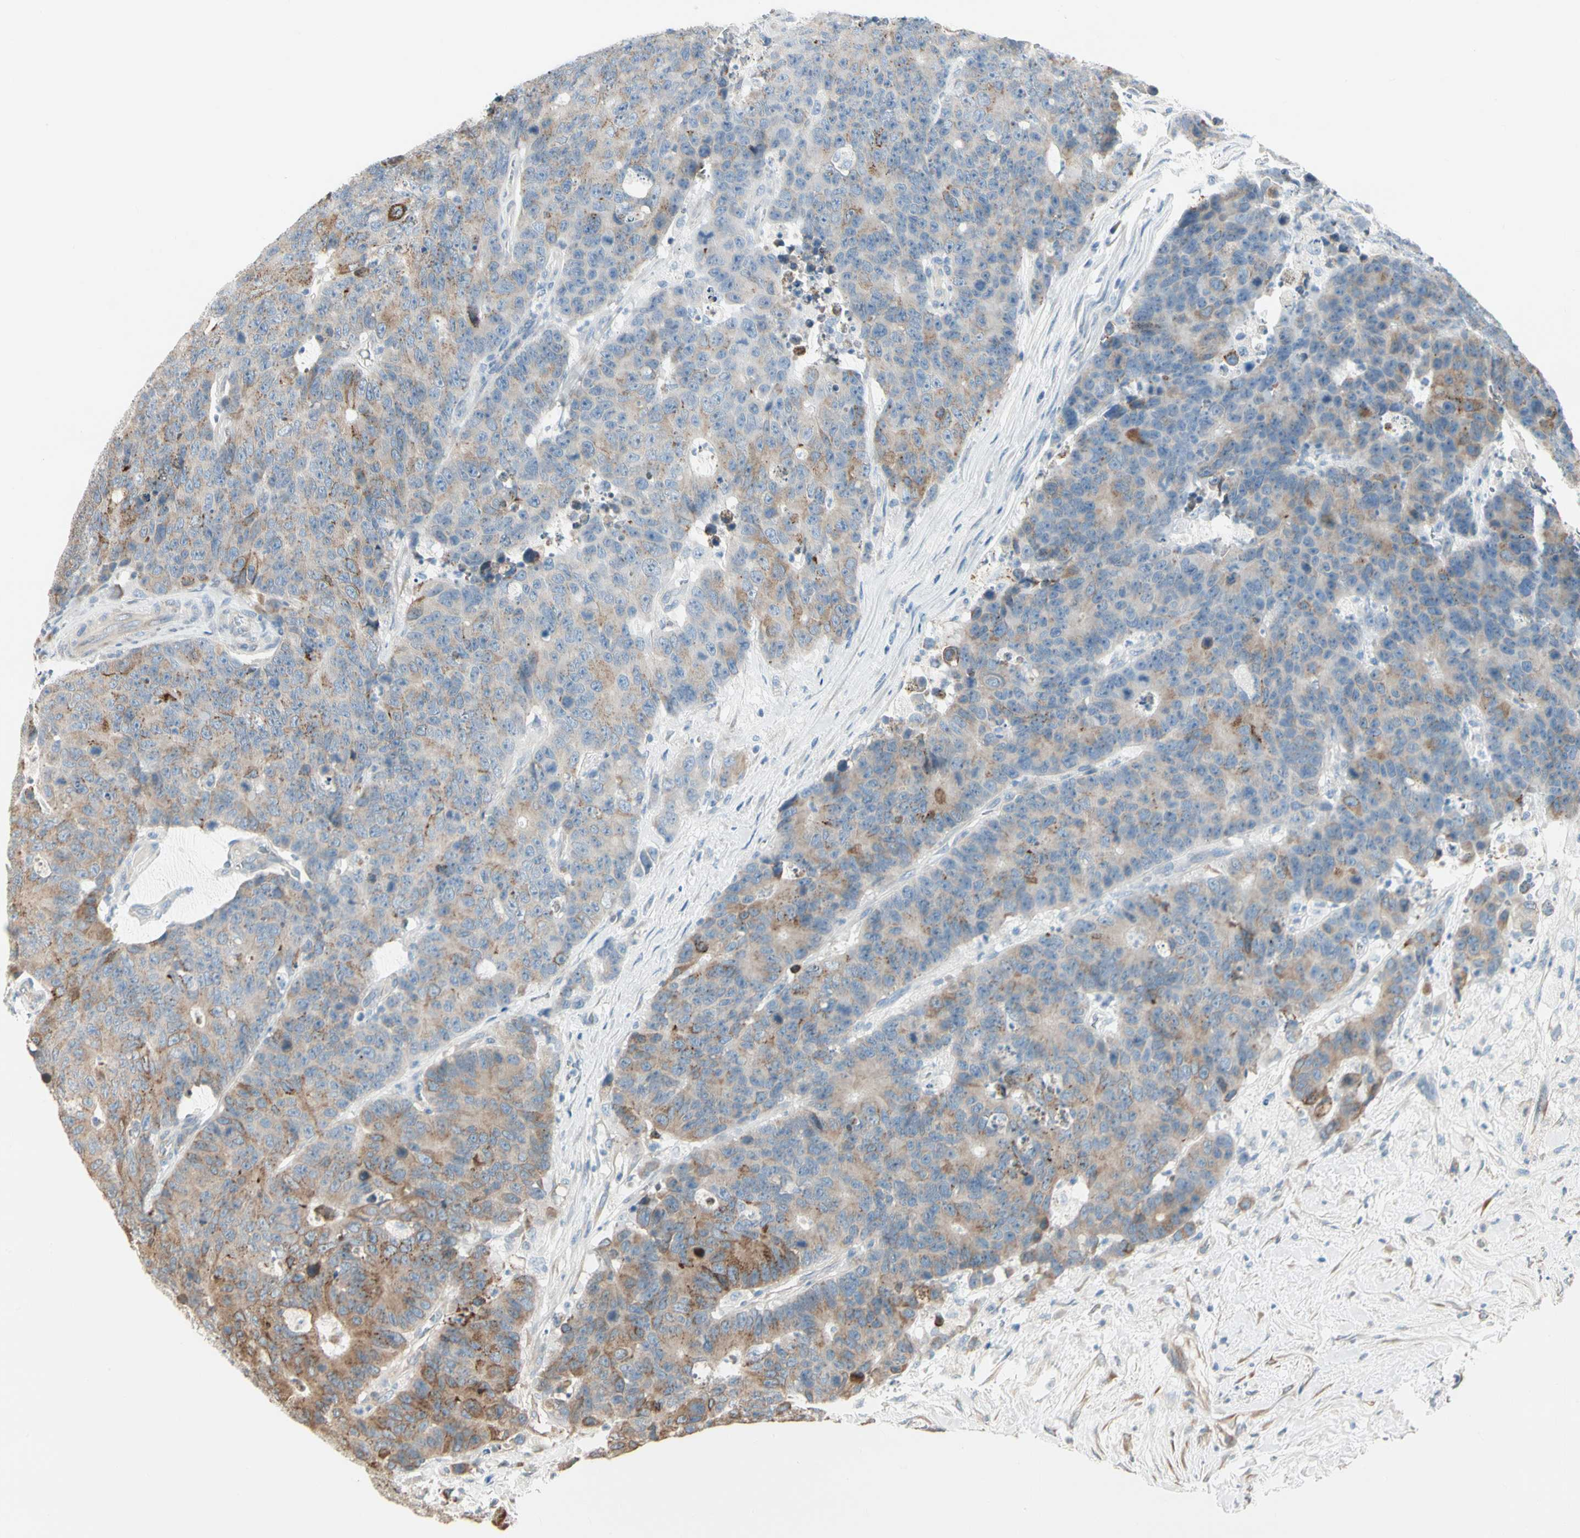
{"staining": {"intensity": "weak", "quantity": ">75%", "location": "cytoplasmic/membranous"}, "tissue": "colorectal cancer", "cell_type": "Tumor cells", "image_type": "cancer", "snomed": [{"axis": "morphology", "description": "Adenocarcinoma, NOS"}, {"axis": "topography", "description": "Colon"}], "caption": "Immunohistochemical staining of adenocarcinoma (colorectal) exhibits low levels of weak cytoplasmic/membranous protein expression in approximately >75% of tumor cells.", "gene": "NUCB2", "patient": {"sex": "female", "age": 86}}